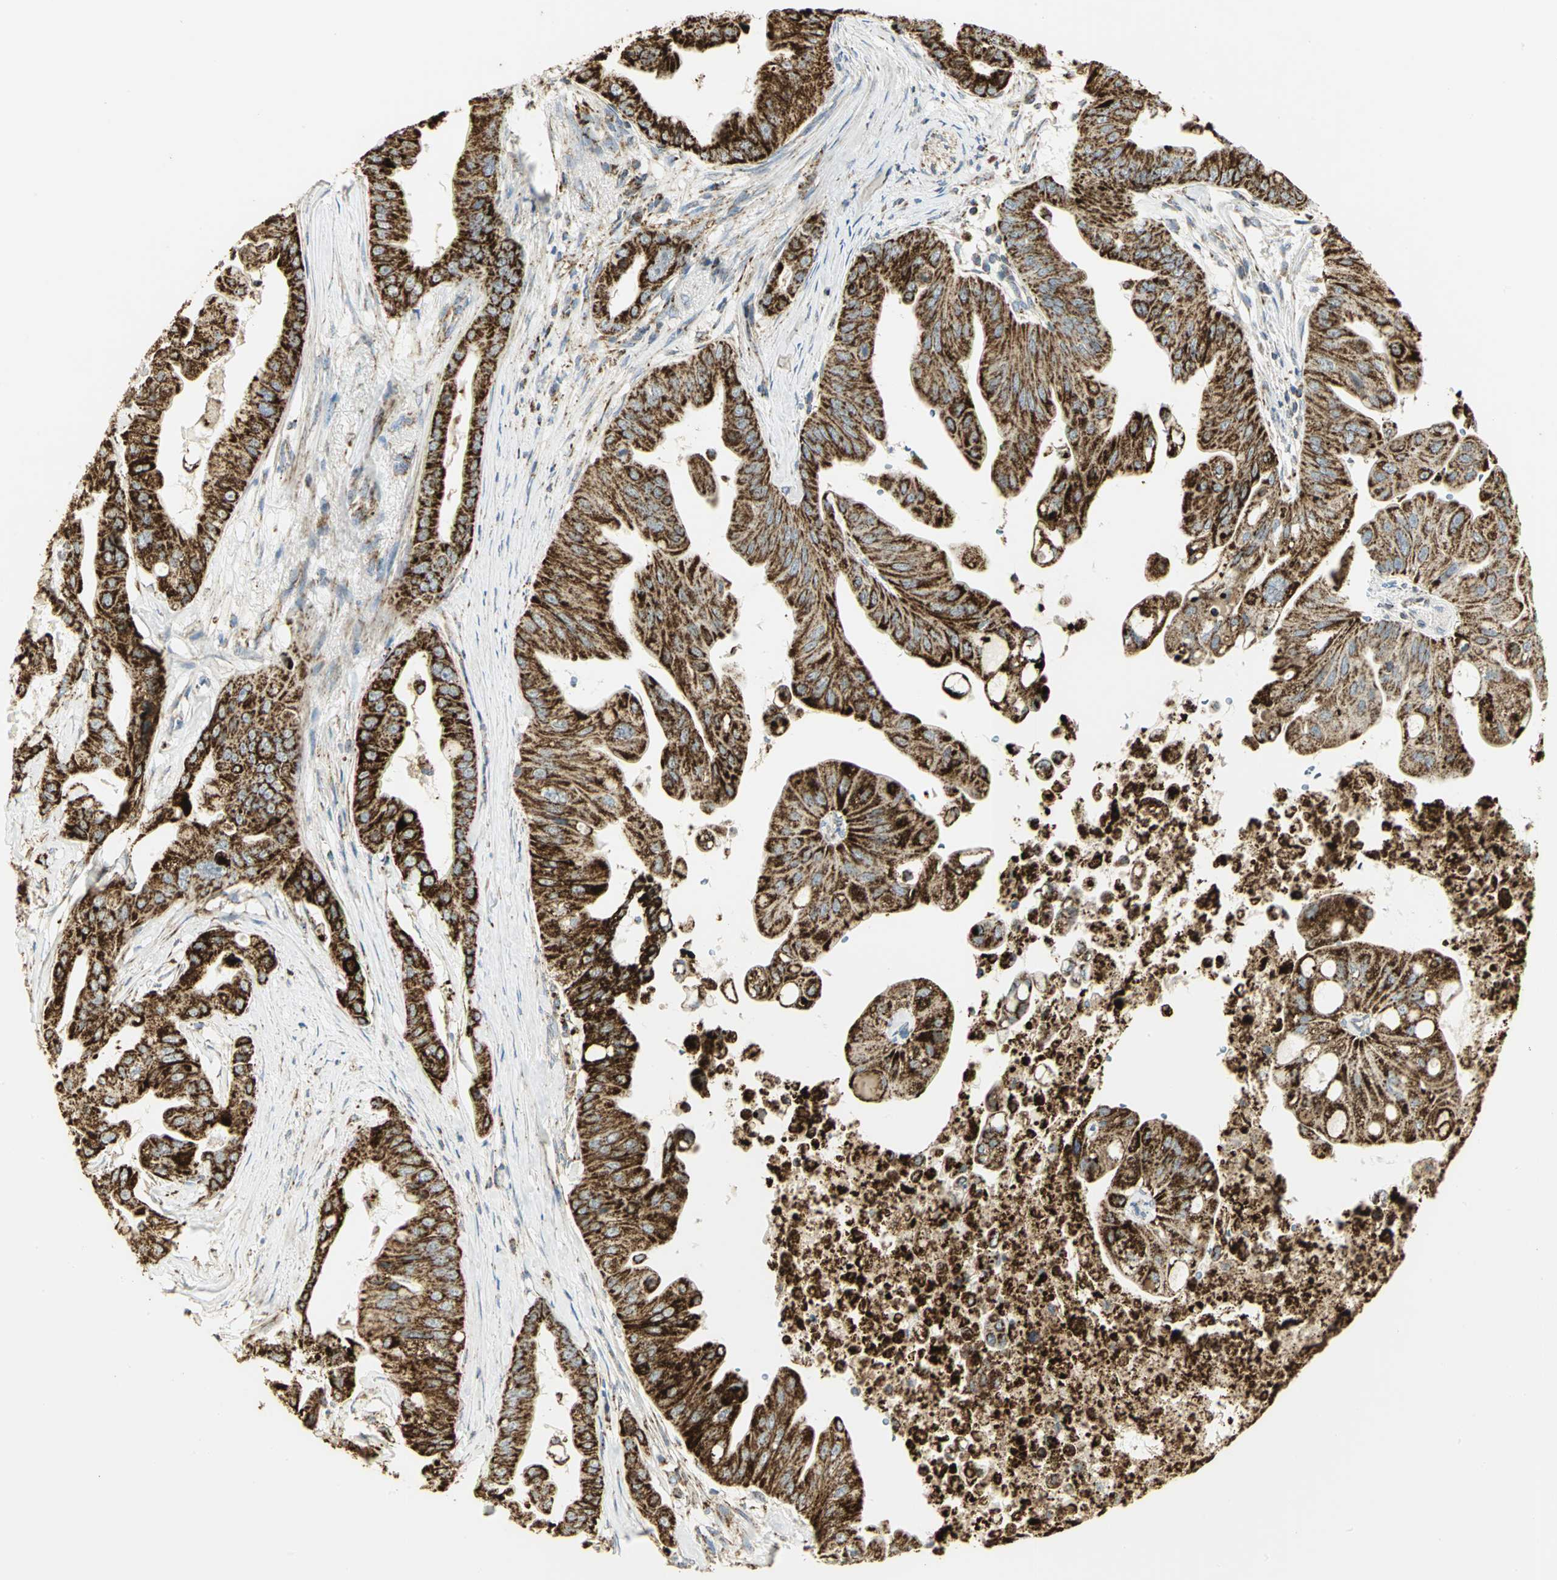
{"staining": {"intensity": "strong", "quantity": ">75%", "location": "cytoplasmic/membranous"}, "tissue": "pancreatic cancer", "cell_type": "Tumor cells", "image_type": "cancer", "snomed": [{"axis": "morphology", "description": "Adenocarcinoma, NOS"}, {"axis": "topography", "description": "Pancreas"}], "caption": "Tumor cells display high levels of strong cytoplasmic/membranous staining in about >75% of cells in human pancreatic cancer (adenocarcinoma).", "gene": "VDAC1", "patient": {"sex": "female", "age": 75}}